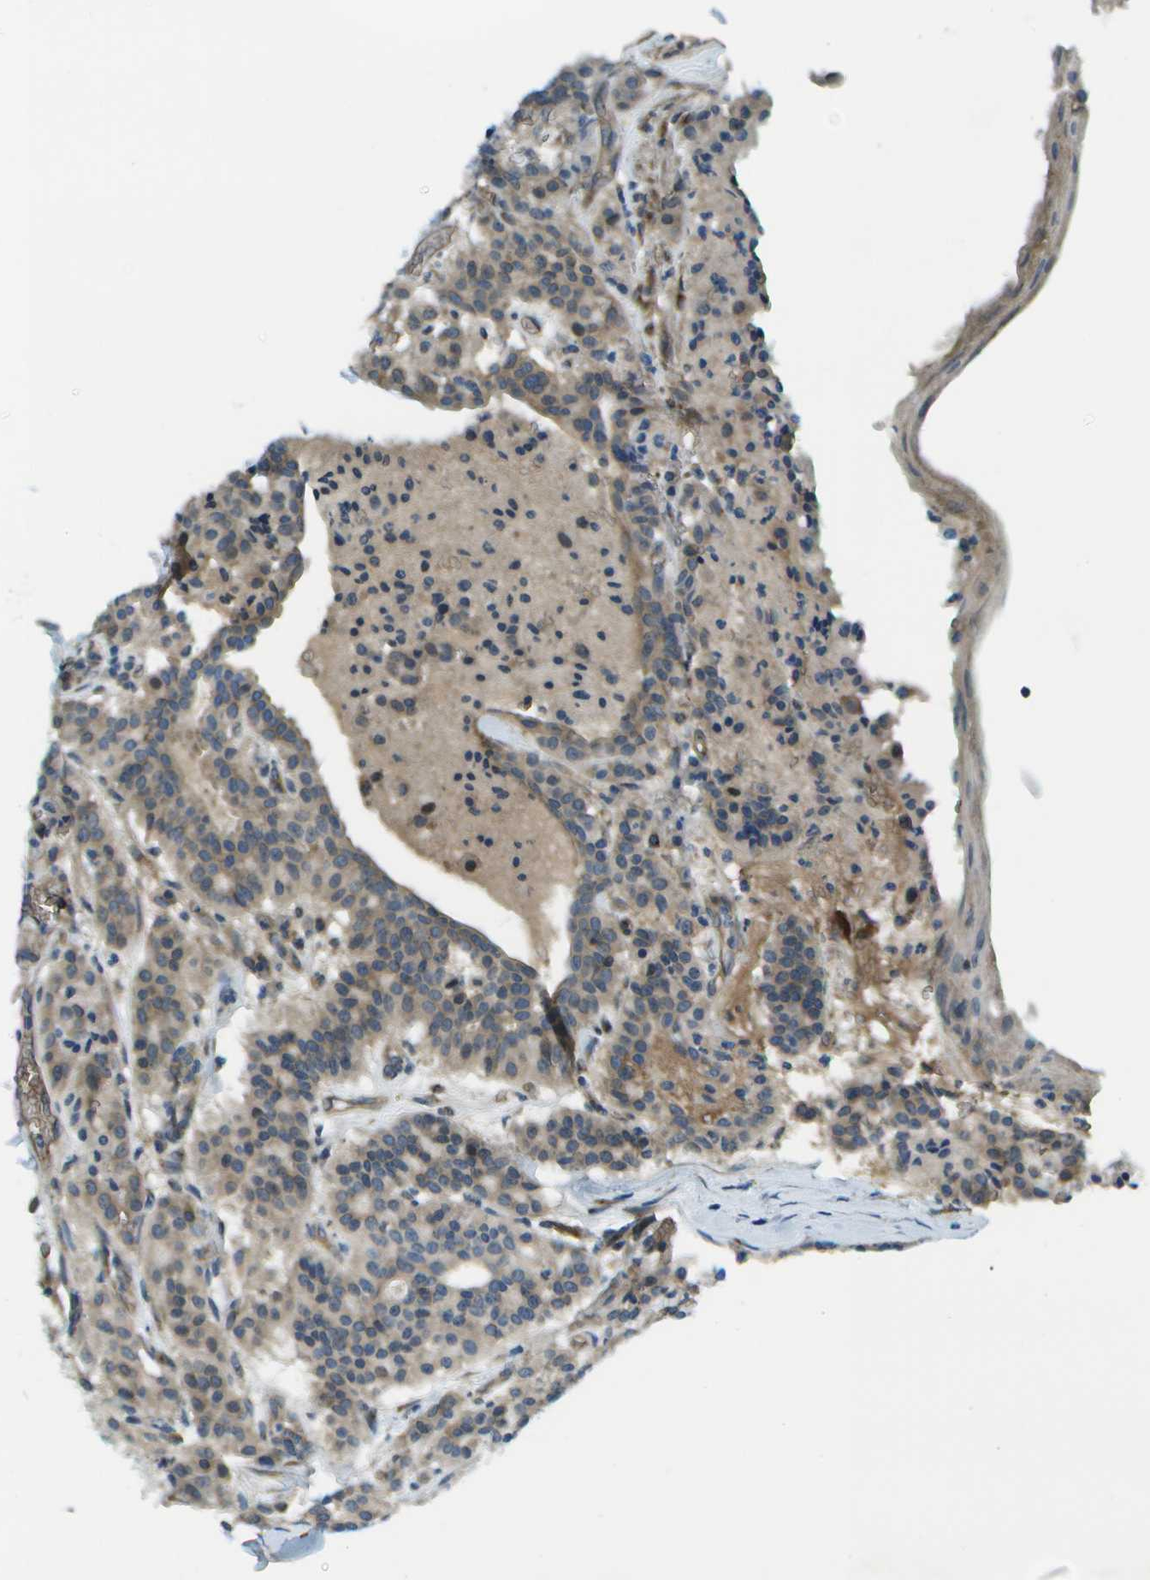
{"staining": {"intensity": "weak", "quantity": ">75%", "location": "cytoplasmic/membranous"}, "tissue": "carcinoid", "cell_type": "Tumor cells", "image_type": "cancer", "snomed": [{"axis": "morphology", "description": "Carcinoid, malignant, NOS"}, {"axis": "topography", "description": "Lung"}], "caption": "Tumor cells reveal weak cytoplasmic/membranous expression in about >75% of cells in carcinoid.", "gene": "CTIF", "patient": {"sex": "male", "age": 30}}